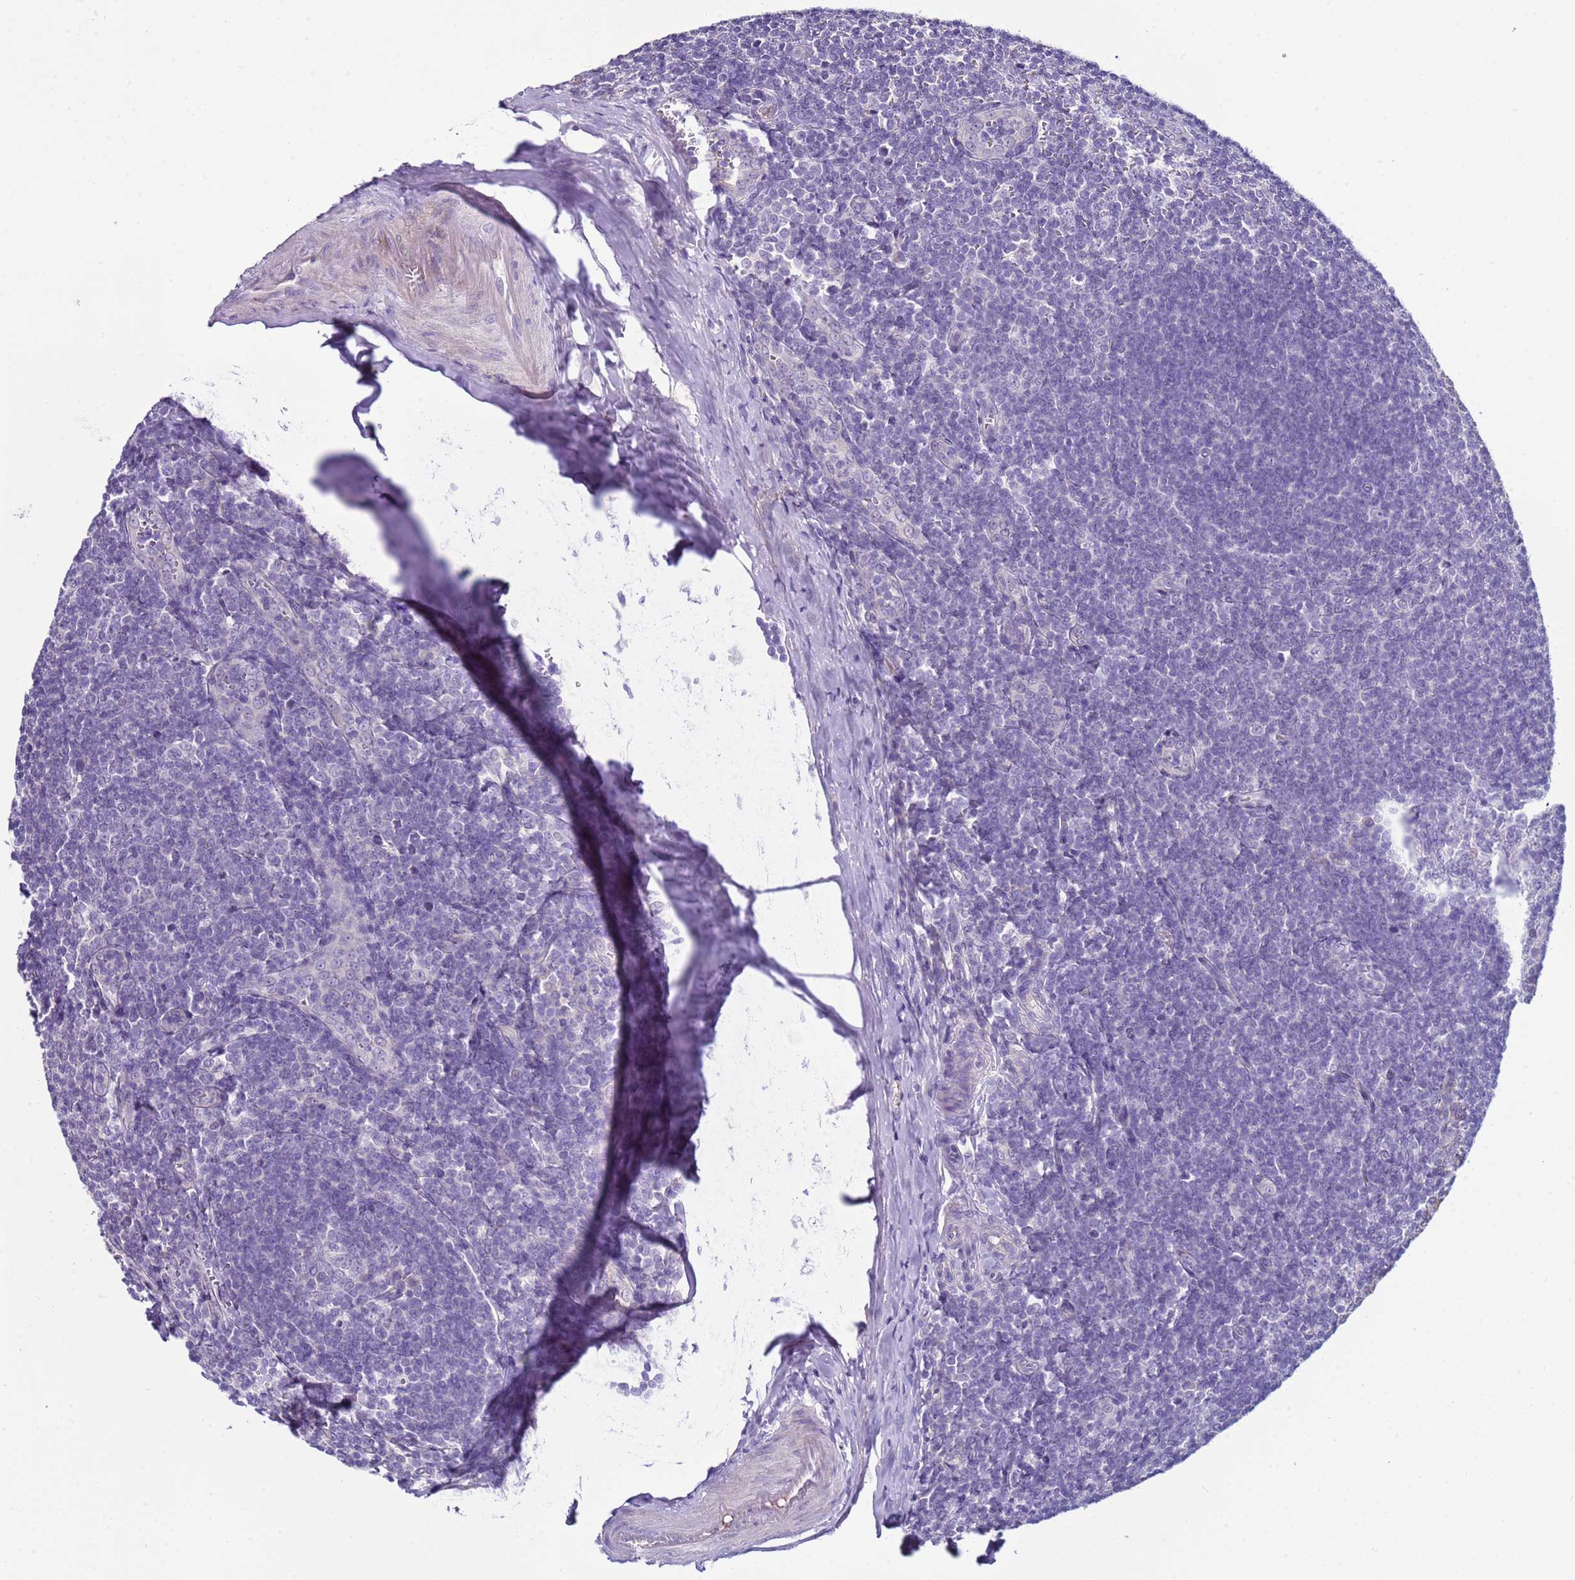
{"staining": {"intensity": "negative", "quantity": "none", "location": "none"}, "tissue": "tonsil", "cell_type": "Germinal center cells", "image_type": "normal", "snomed": [{"axis": "morphology", "description": "Normal tissue, NOS"}, {"axis": "topography", "description": "Tonsil"}], "caption": "A high-resolution histopathology image shows immunohistochemistry staining of normal tonsil, which reveals no significant positivity in germinal center cells. The staining was performed using DAB (3,3'-diaminobenzidine) to visualize the protein expression in brown, while the nuclei were stained in blue with hematoxylin (Magnification: 20x).", "gene": "TRIM51G", "patient": {"sex": "male", "age": 27}}